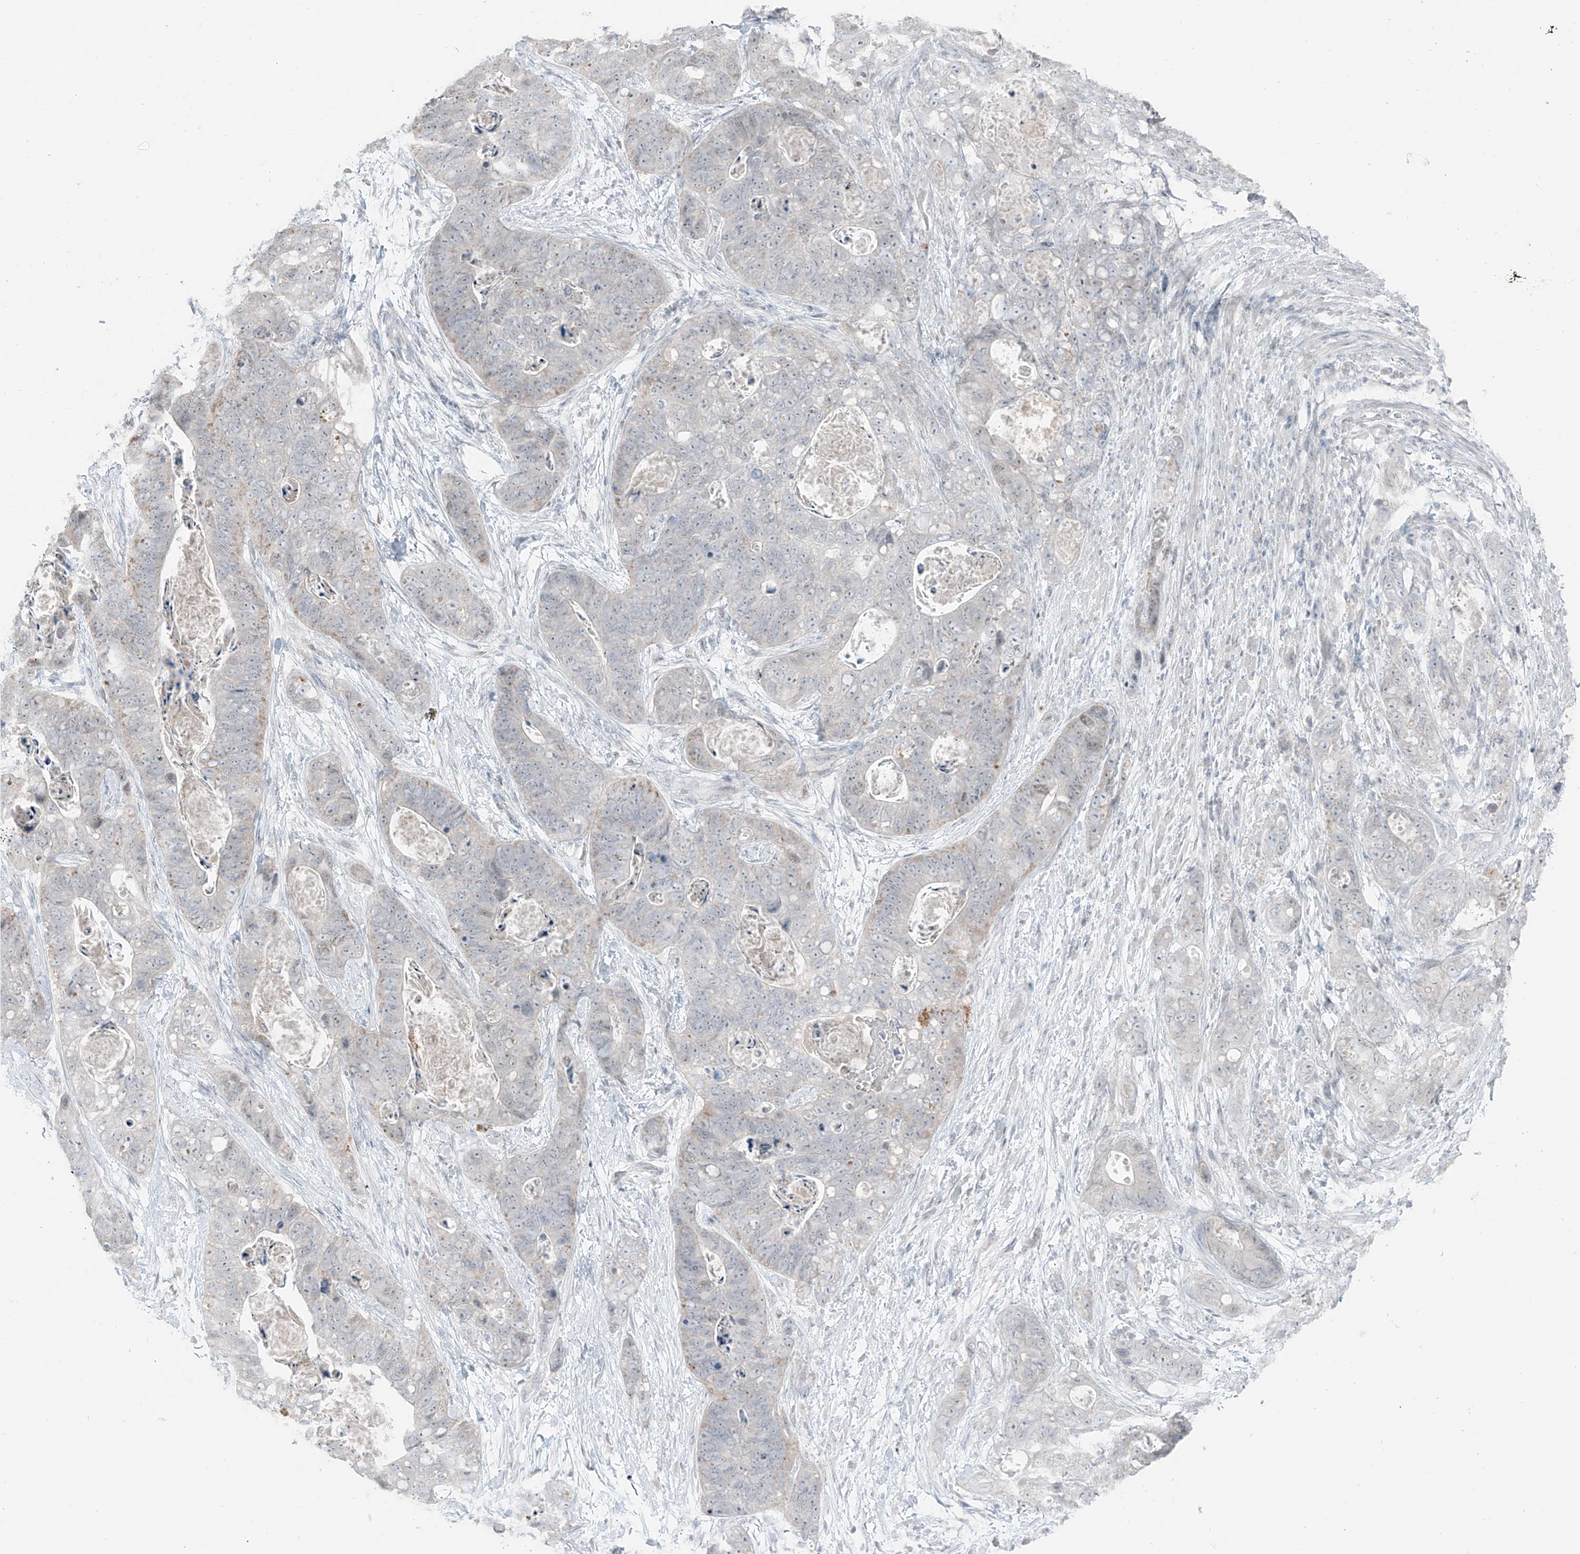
{"staining": {"intensity": "weak", "quantity": "<25%", "location": "nuclear"}, "tissue": "stomach cancer", "cell_type": "Tumor cells", "image_type": "cancer", "snomed": [{"axis": "morphology", "description": "Adenocarcinoma, NOS"}, {"axis": "topography", "description": "Stomach"}], "caption": "High magnification brightfield microscopy of stomach adenocarcinoma stained with DAB (3,3'-diaminobenzidine) (brown) and counterstained with hematoxylin (blue): tumor cells show no significant expression.", "gene": "PRDM6", "patient": {"sex": "female", "age": 89}}